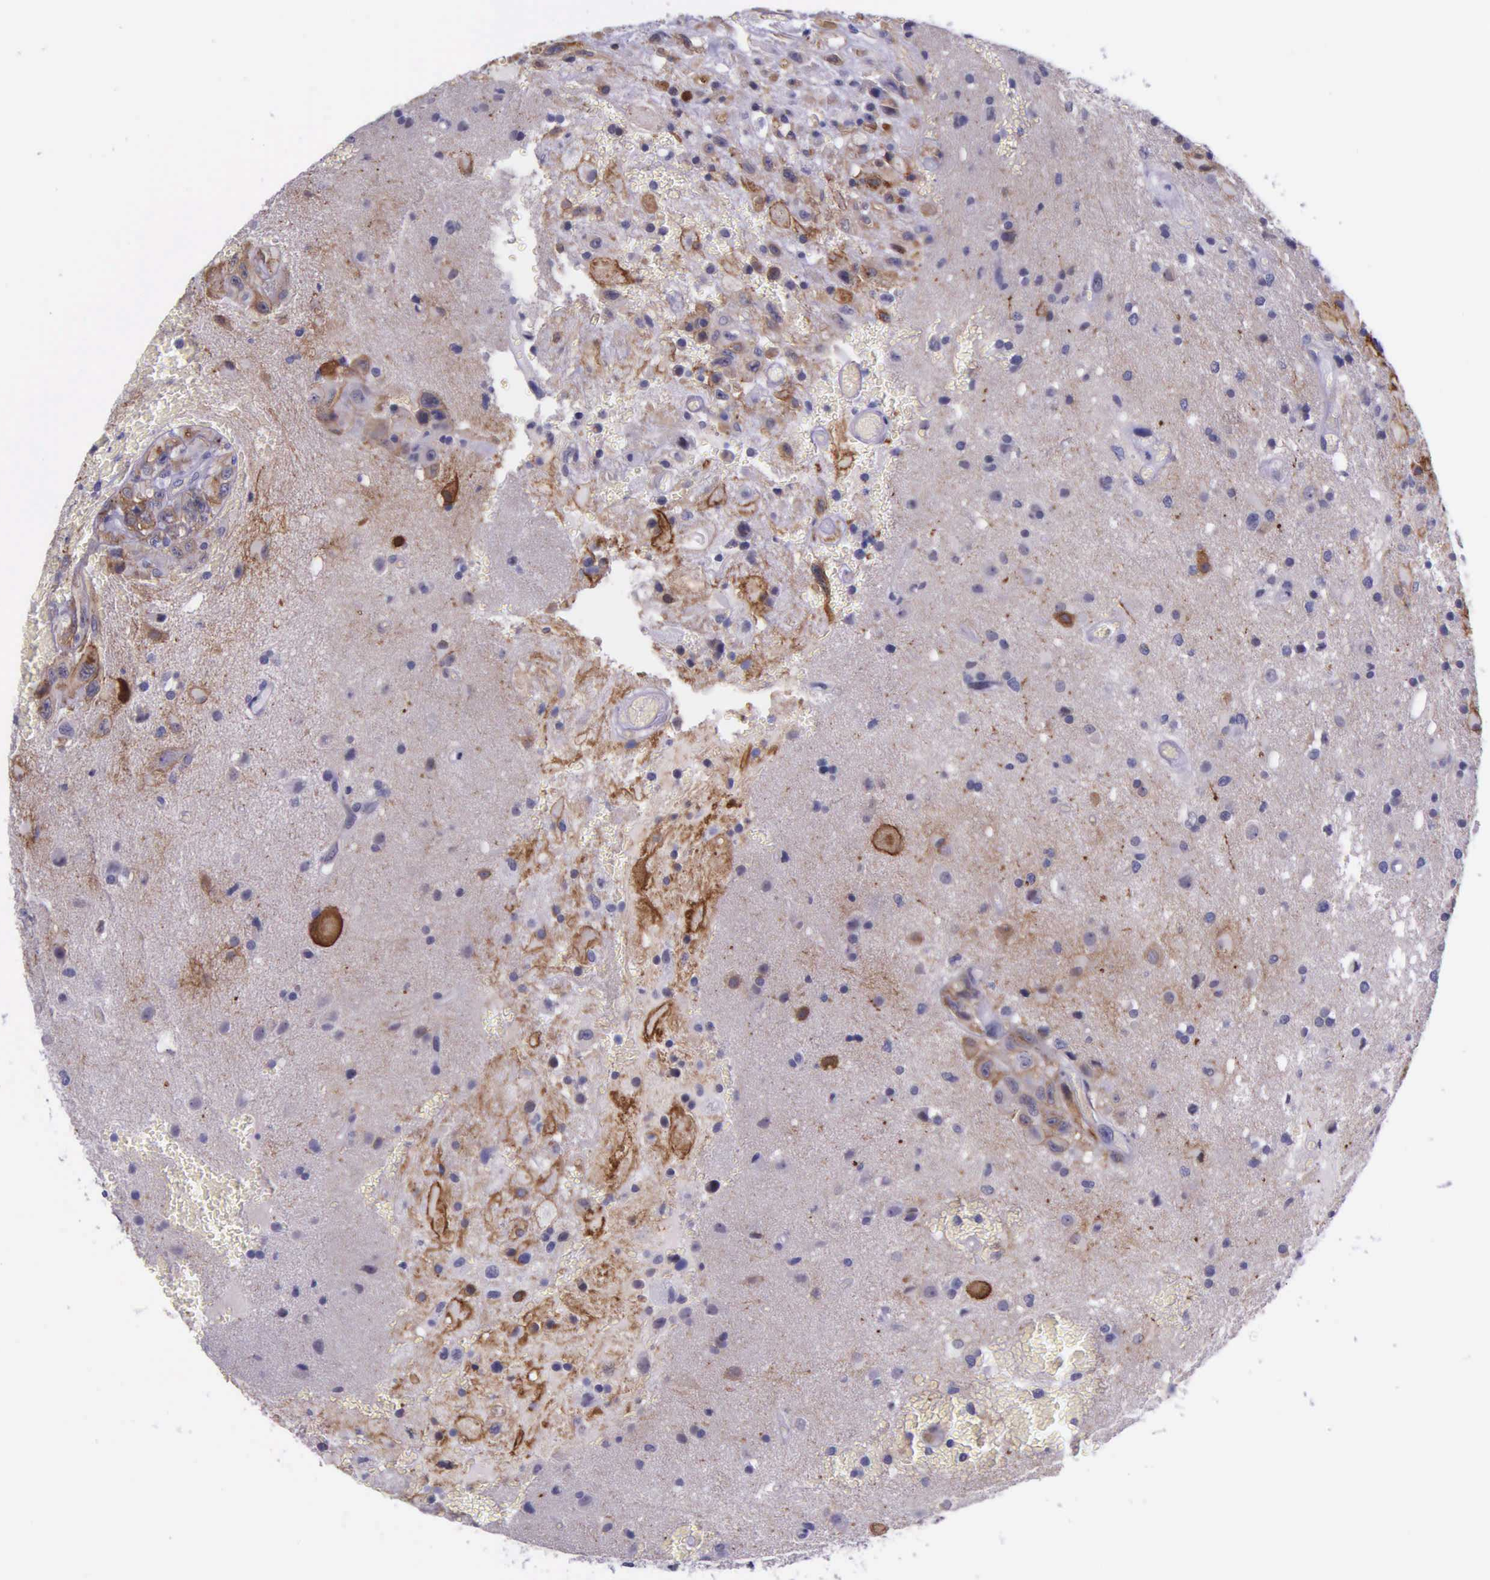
{"staining": {"intensity": "negative", "quantity": "none", "location": "none"}, "tissue": "glioma", "cell_type": "Tumor cells", "image_type": "cancer", "snomed": [{"axis": "morphology", "description": "Glioma, malignant, High grade"}, {"axis": "topography", "description": "Brain"}], "caption": "Photomicrograph shows no protein positivity in tumor cells of glioma tissue.", "gene": "AHNAK2", "patient": {"sex": "male", "age": 48}}